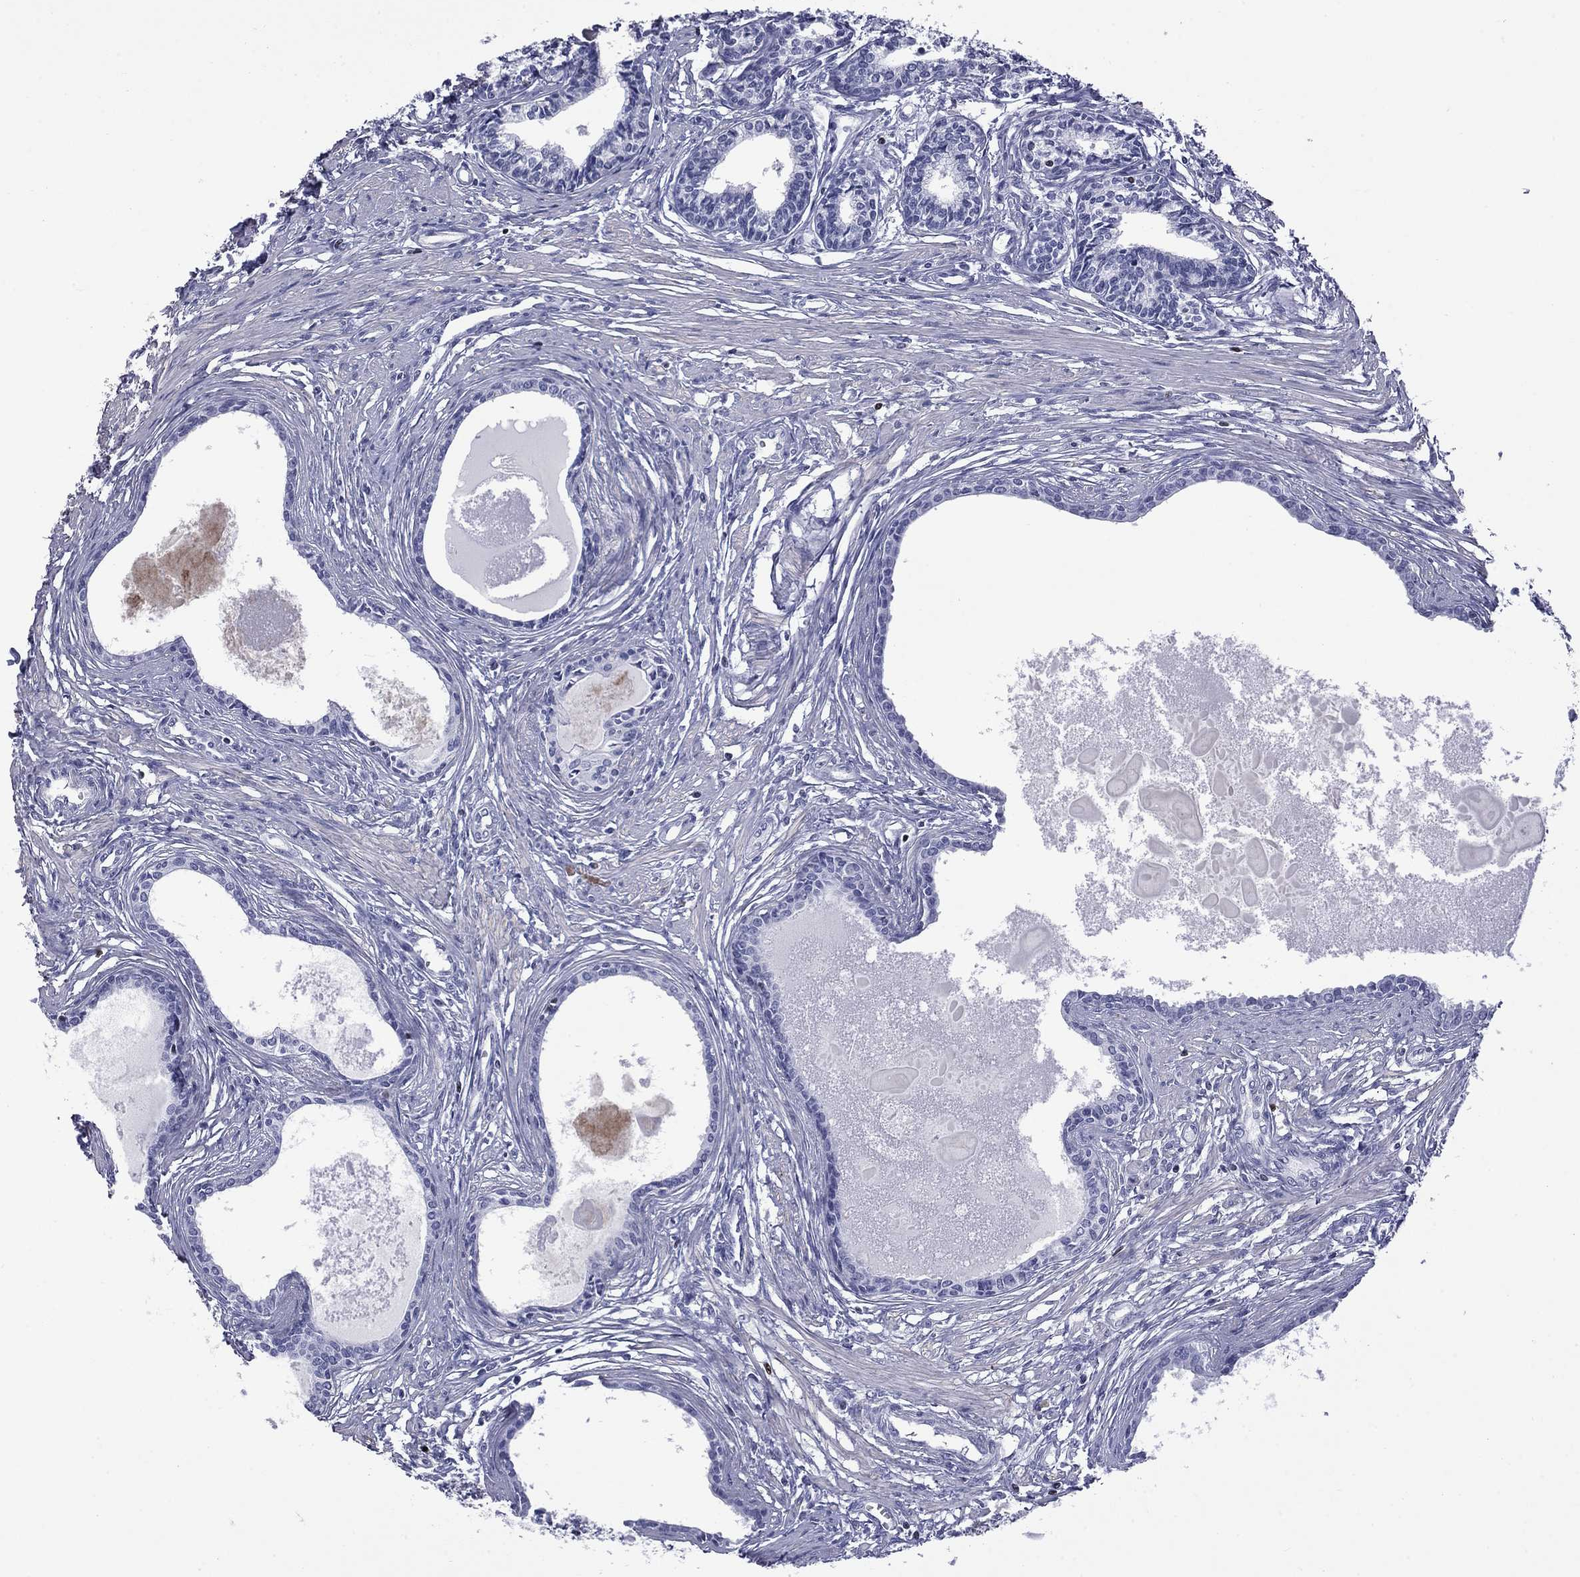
{"staining": {"intensity": "negative", "quantity": "none", "location": "none"}, "tissue": "prostate", "cell_type": "Glandular cells", "image_type": "normal", "snomed": [{"axis": "morphology", "description": "Normal tissue, NOS"}, {"axis": "topography", "description": "Prostate"}], "caption": "This is a micrograph of immunohistochemistry (IHC) staining of normal prostate, which shows no positivity in glandular cells. The staining was performed using DAB (3,3'-diaminobenzidine) to visualize the protein expression in brown, while the nuclei were stained in blue with hematoxylin (Magnification: 20x).", "gene": "IKZF3", "patient": {"sex": "male", "age": 60}}